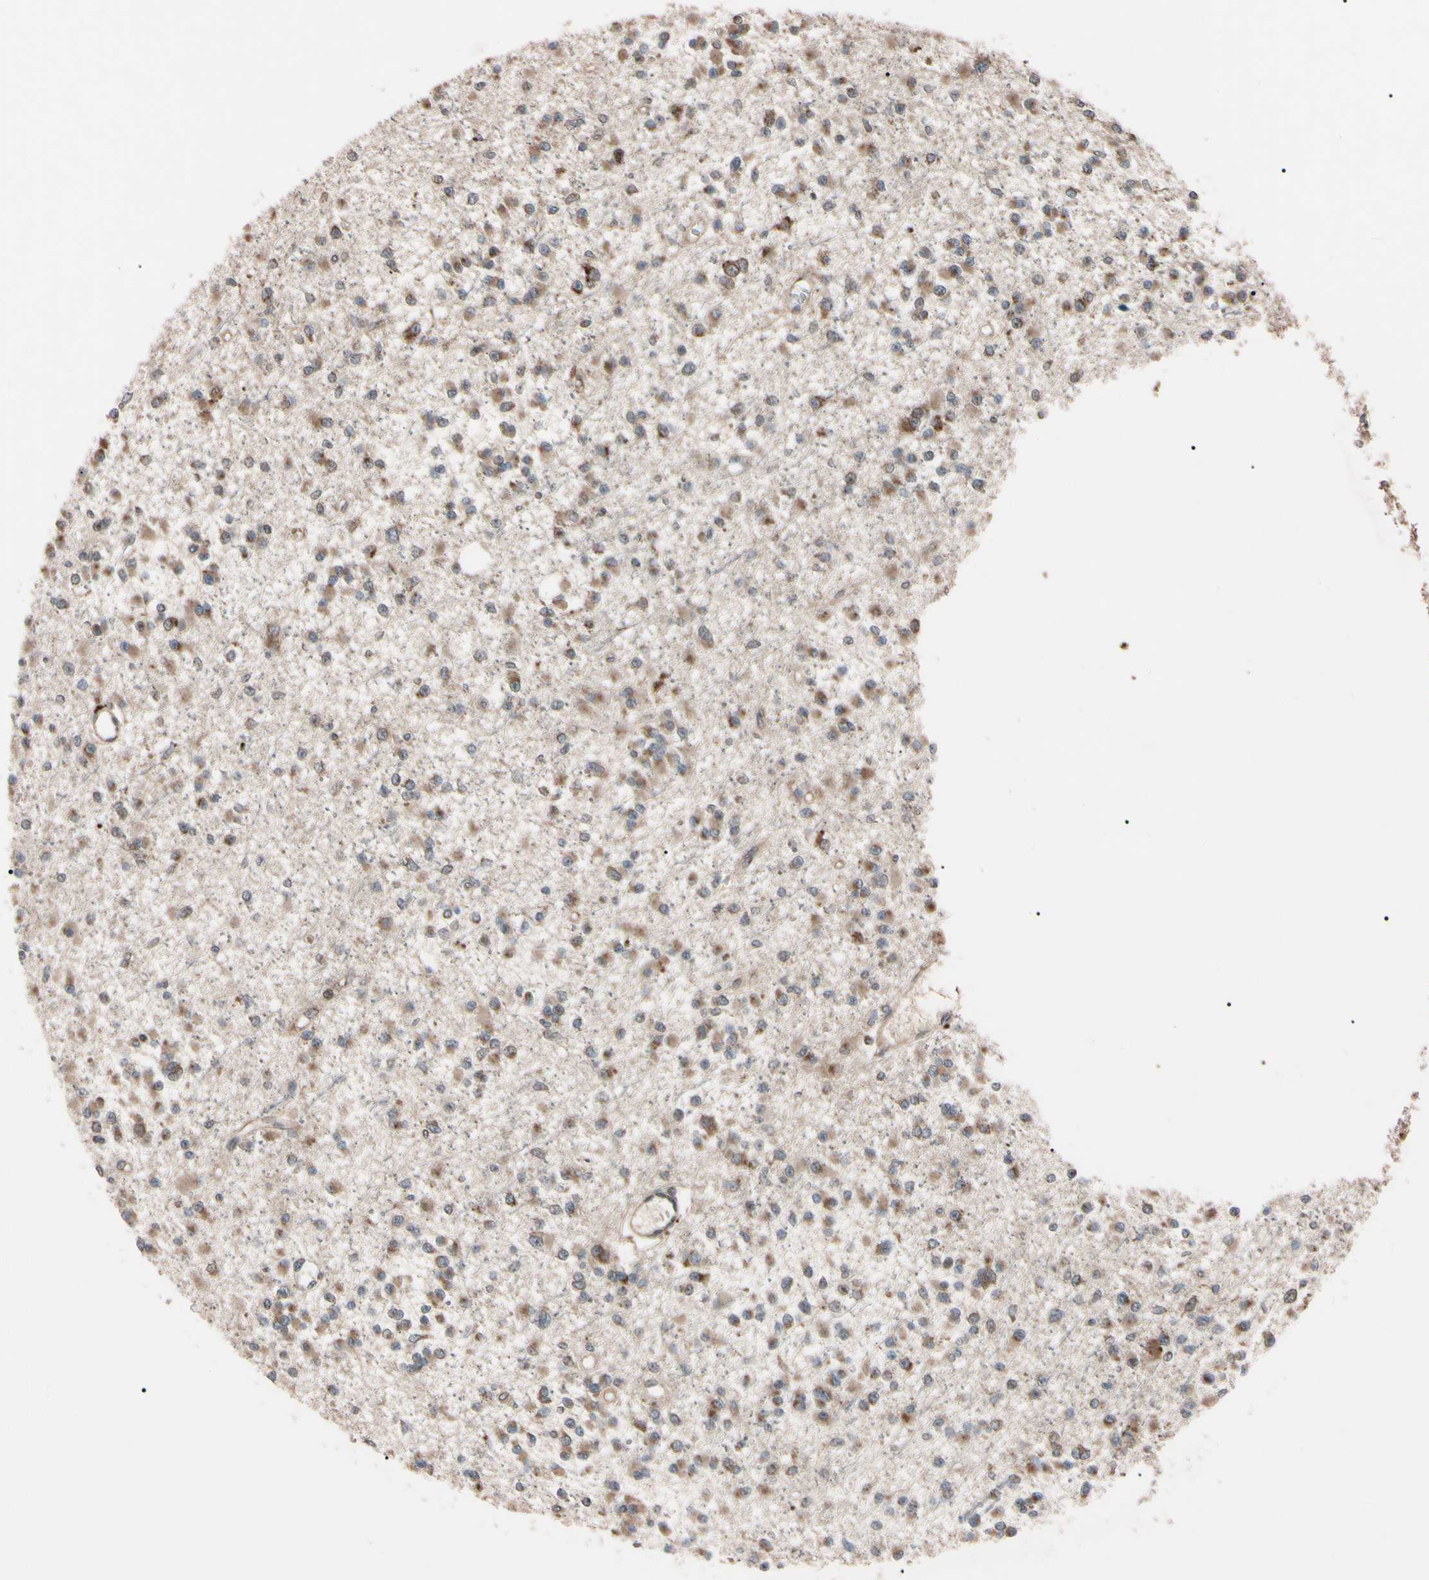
{"staining": {"intensity": "moderate", "quantity": ">75%", "location": "cytoplasmic/membranous"}, "tissue": "glioma", "cell_type": "Tumor cells", "image_type": "cancer", "snomed": [{"axis": "morphology", "description": "Glioma, malignant, Low grade"}, {"axis": "topography", "description": "Brain"}], "caption": "Brown immunohistochemical staining in human glioma exhibits moderate cytoplasmic/membranous staining in approximately >75% of tumor cells. The staining is performed using DAB (3,3'-diaminobenzidine) brown chromogen to label protein expression. The nuclei are counter-stained blue using hematoxylin.", "gene": "GUCY1B1", "patient": {"sex": "female", "age": 22}}